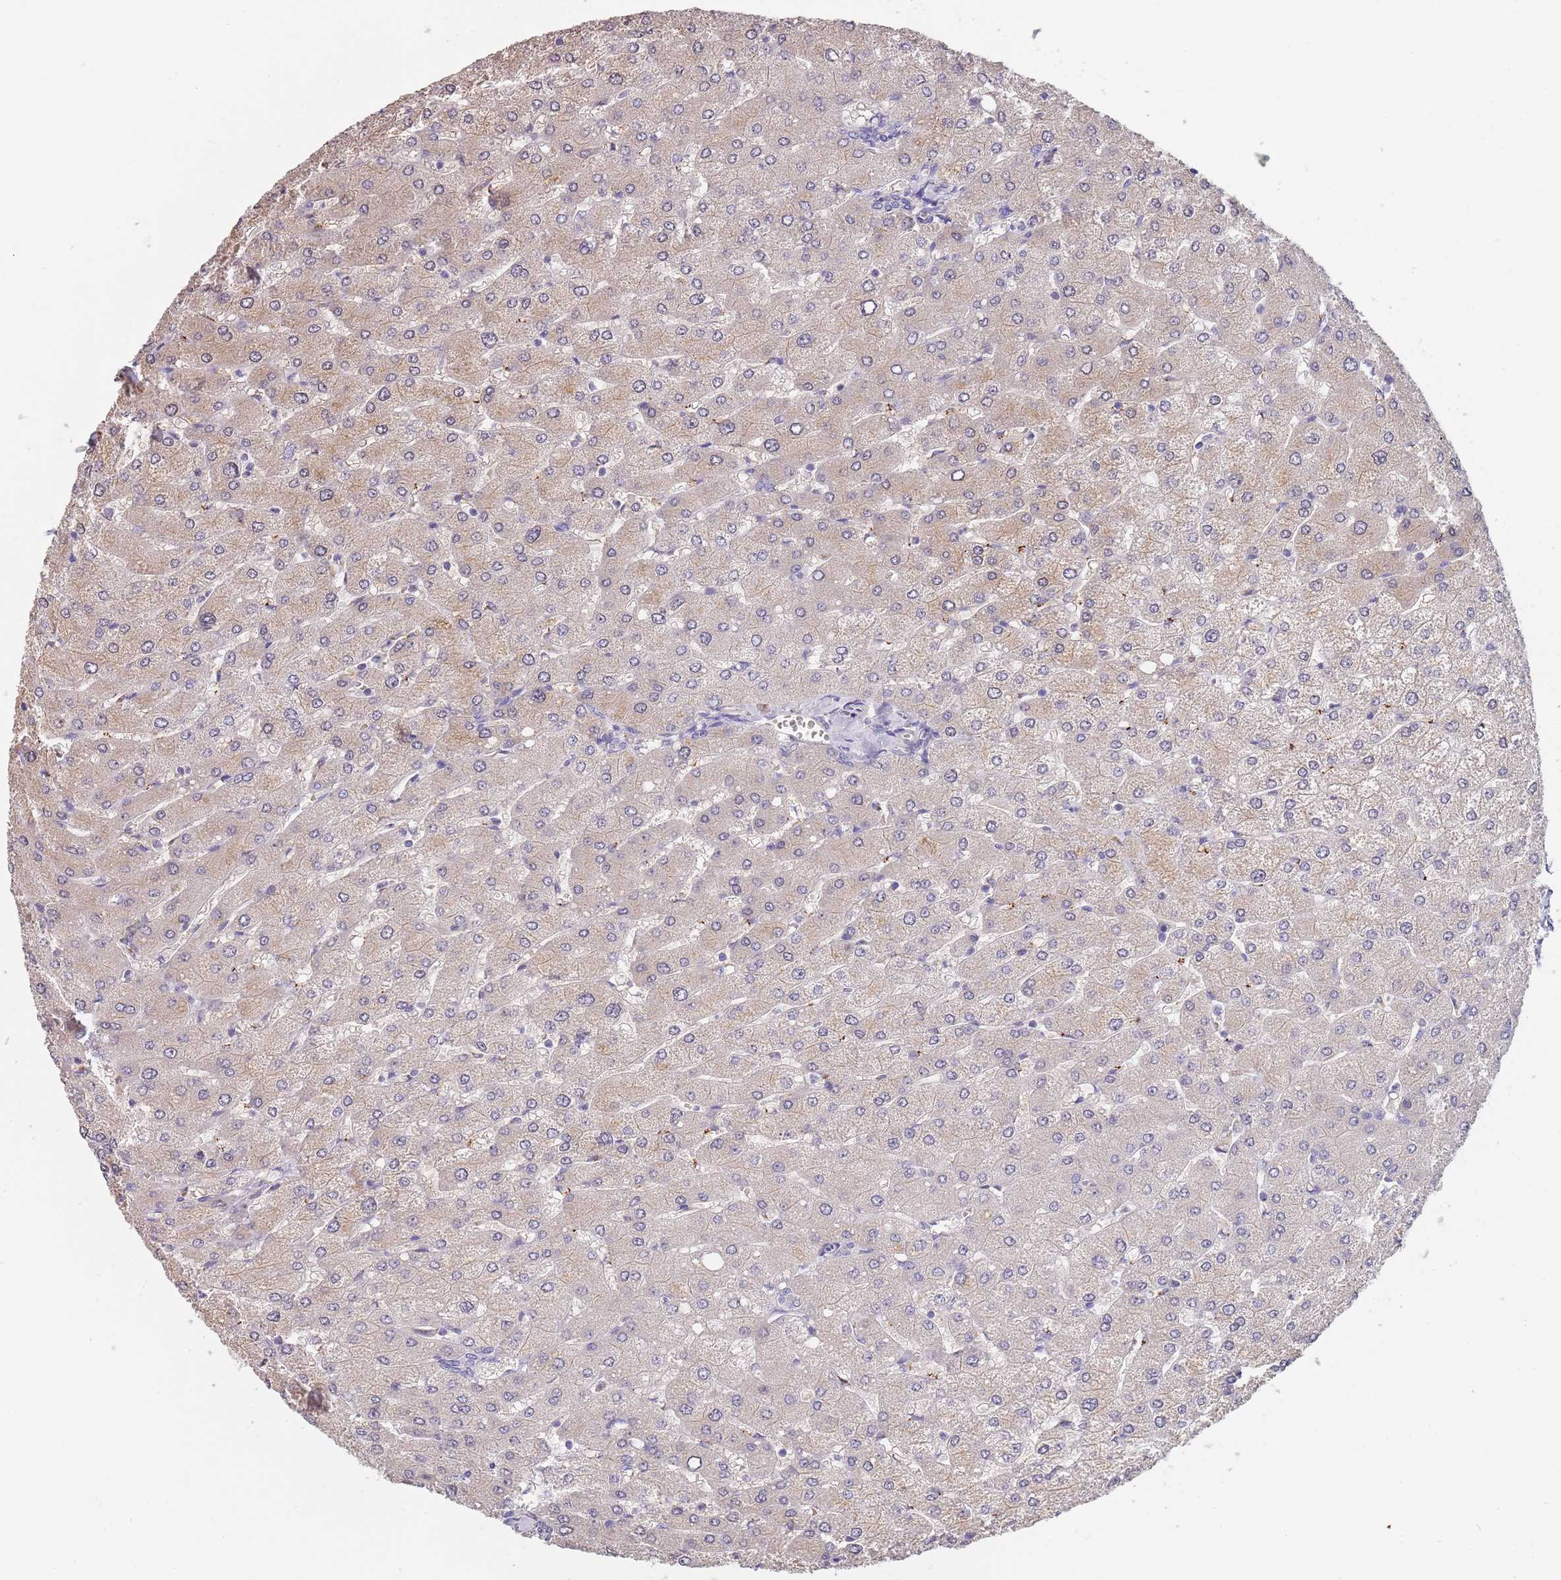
{"staining": {"intensity": "negative", "quantity": "none", "location": "none"}, "tissue": "liver", "cell_type": "Cholangiocytes", "image_type": "normal", "snomed": [{"axis": "morphology", "description": "Normal tissue, NOS"}, {"axis": "topography", "description": "Liver"}], "caption": "This image is of normal liver stained with immunohistochemistry (IHC) to label a protein in brown with the nuclei are counter-stained blue. There is no positivity in cholangiocytes.", "gene": "MAN1C1", "patient": {"sex": "male", "age": 55}}